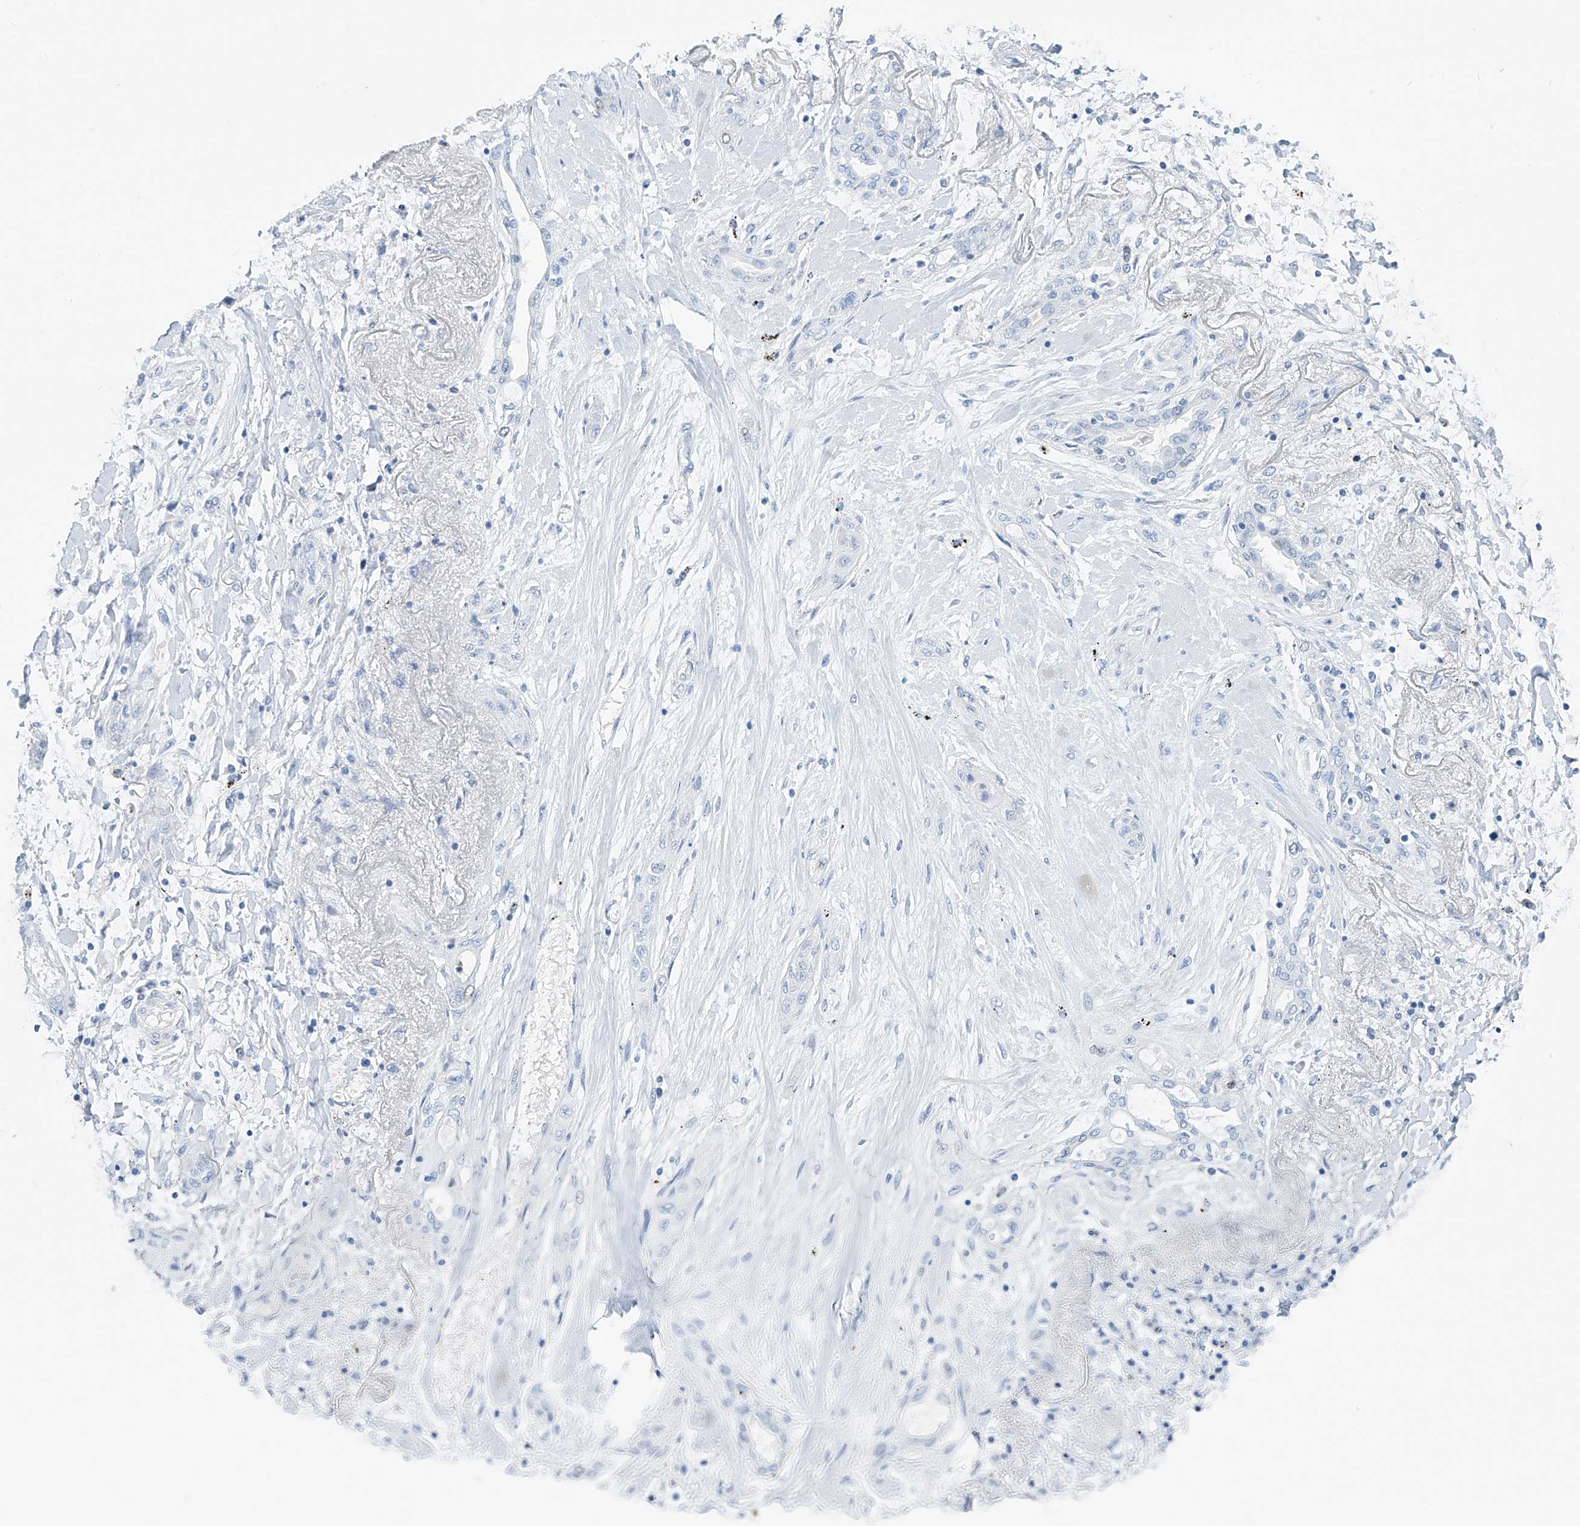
{"staining": {"intensity": "negative", "quantity": "none", "location": "none"}, "tissue": "lung cancer", "cell_type": "Tumor cells", "image_type": "cancer", "snomed": [{"axis": "morphology", "description": "Squamous cell carcinoma, NOS"}, {"axis": "topography", "description": "Lung"}], "caption": "Histopathology image shows no significant protein staining in tumor cells of lung cancer (squamous cell carcinoma).", "gene": "SGO2", "patient": {"sex": "female", "age": 47}}